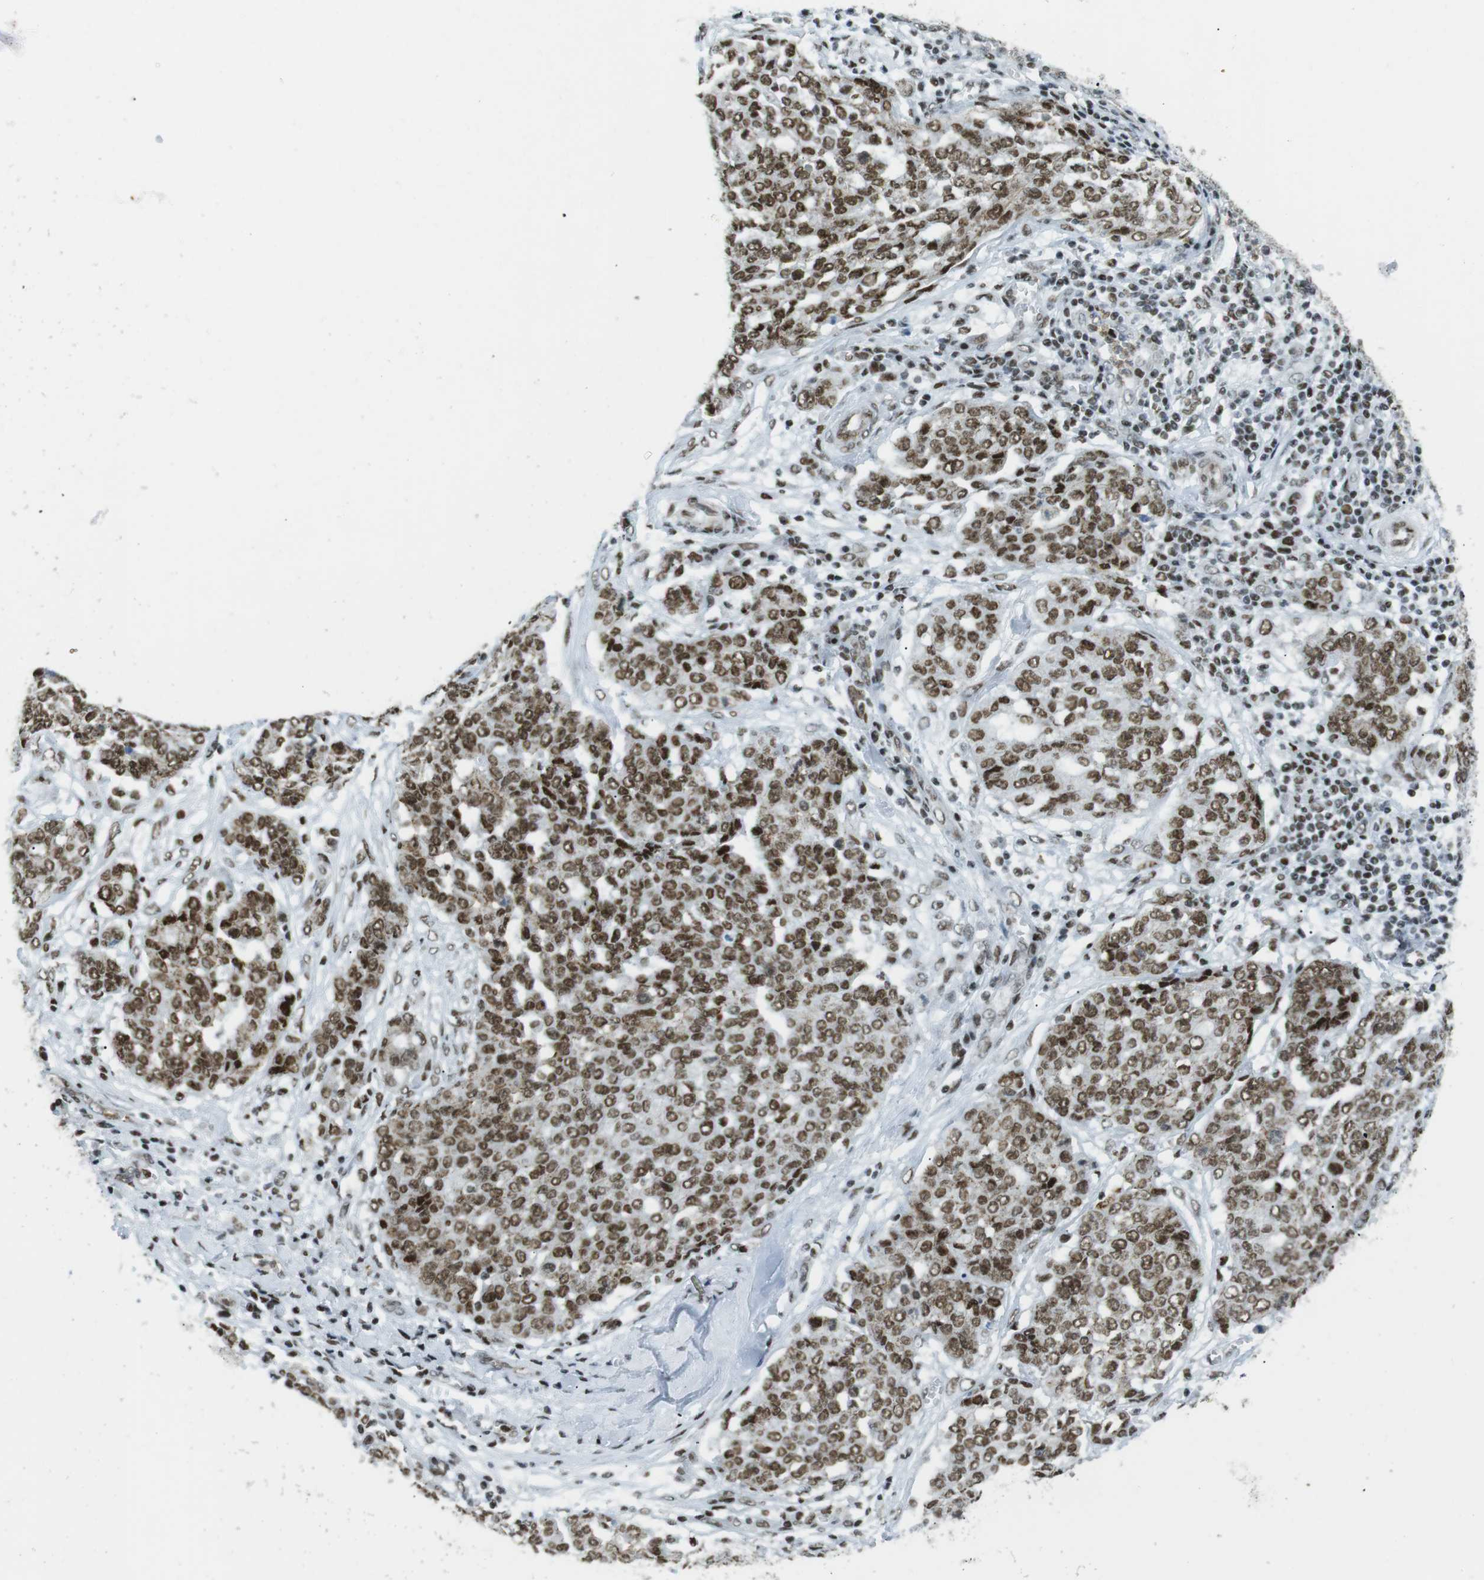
{"staining": {"intensity": "moderate", "quantity": ">75%", "location": "nuclear"}, "tissue": "ovarian cancer", "cell_type": "Tumor cells", "image_type": "cancer", "snomed": [{"axis": "morphology", "description": "Cystadenocarcinoma, serous, NOS"}, {"axis": "topography", "description": "Soft tissue"}, {"axis": "topography", "description": "Ovary"}], "caption": "Ovarian cancer (serous cystadenocarcinoma) tissue exhibits moderate nuclear expression in approximately >75% of tumor cells", "gene": "ARID1A", "patient": {"sex": "female", "age": 57}}